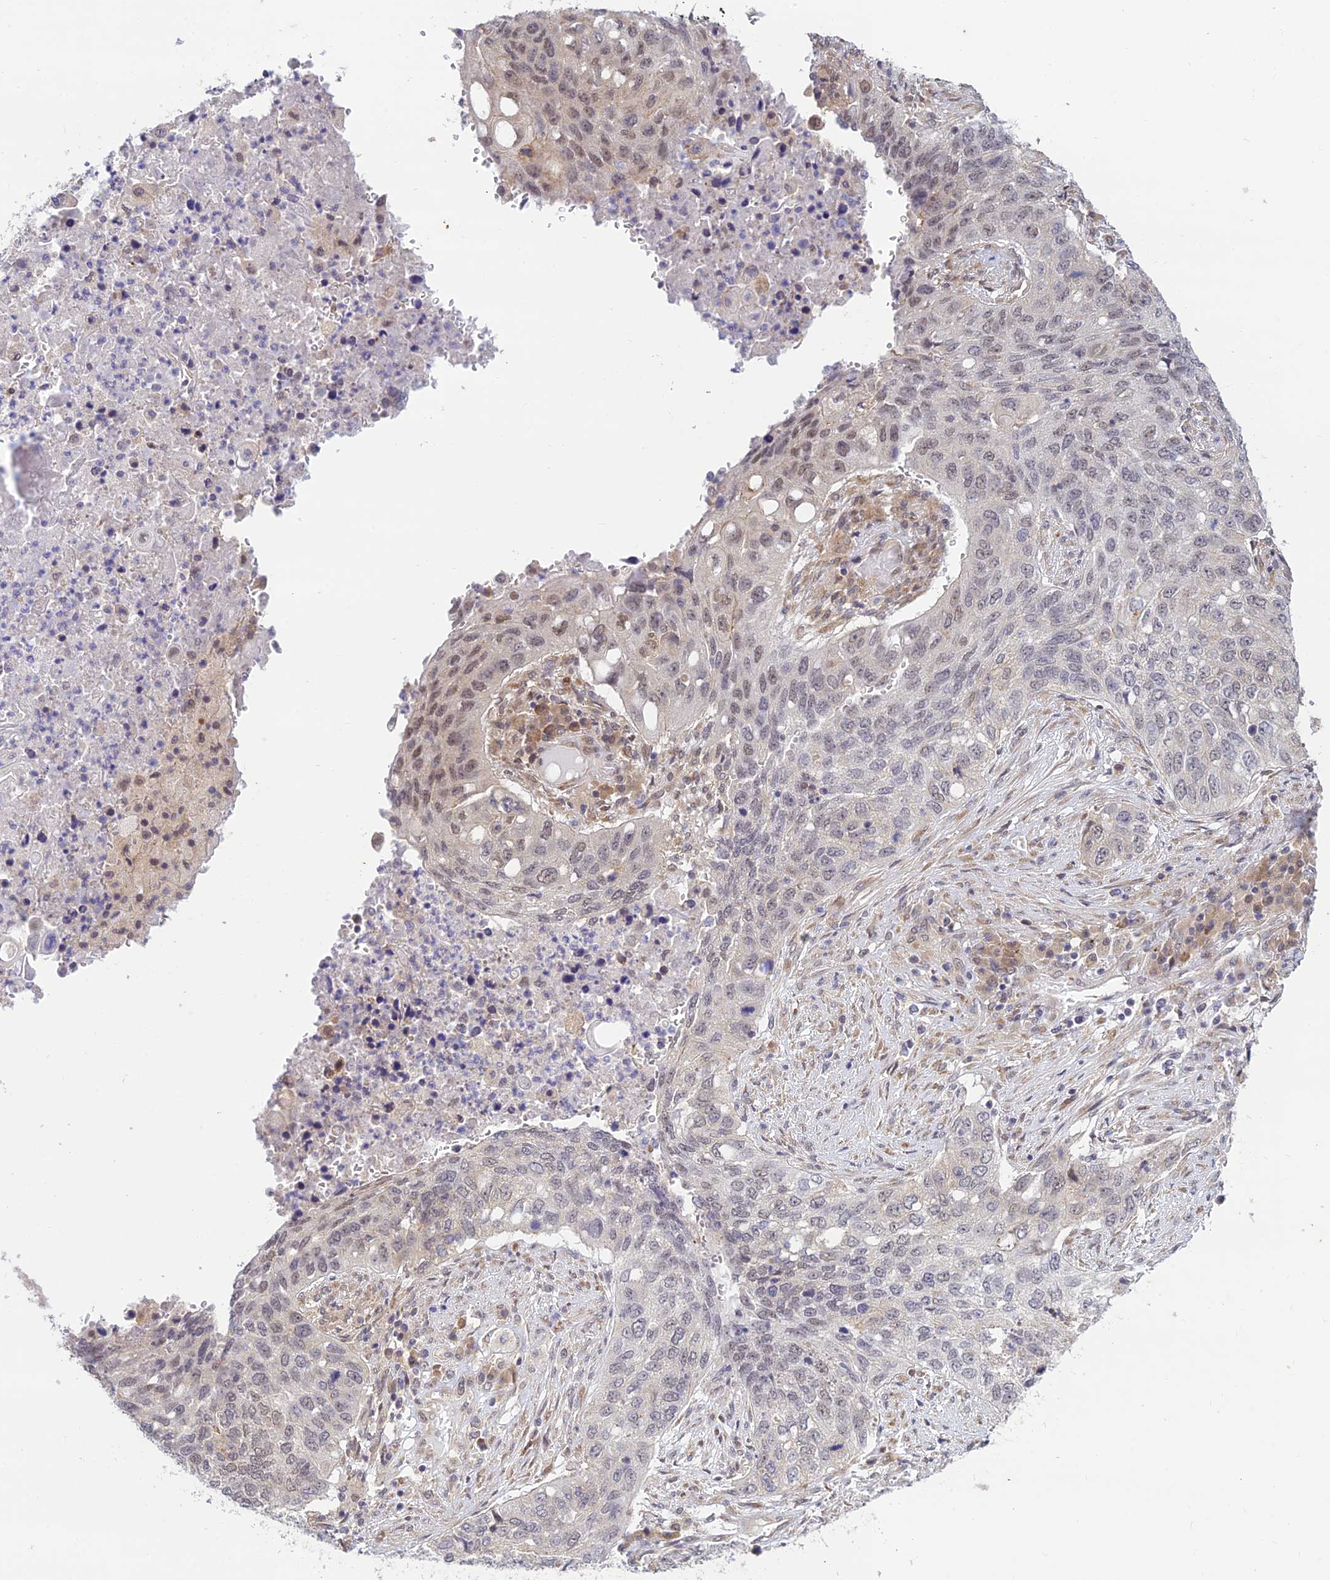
{"staining": {"intensity": "weak", "quantity": "<25%", "location": "nuclear"}, "tissue": "lung cancer", "cell_type": "Tumor cells", "image_type": "cancer", "snomed": [{"axis": "morphology", "description": "Squamous cell carcinoma, NOS"}, {"axis": "topography", "description": "Lung"}], "caption": "Immunohistochemical staining of human squamous cell carcinoma (lung) displays no significant positivity in tumor cells.", "gene": "SKIC8", "patient": {"sex": "female", "age": 63}}